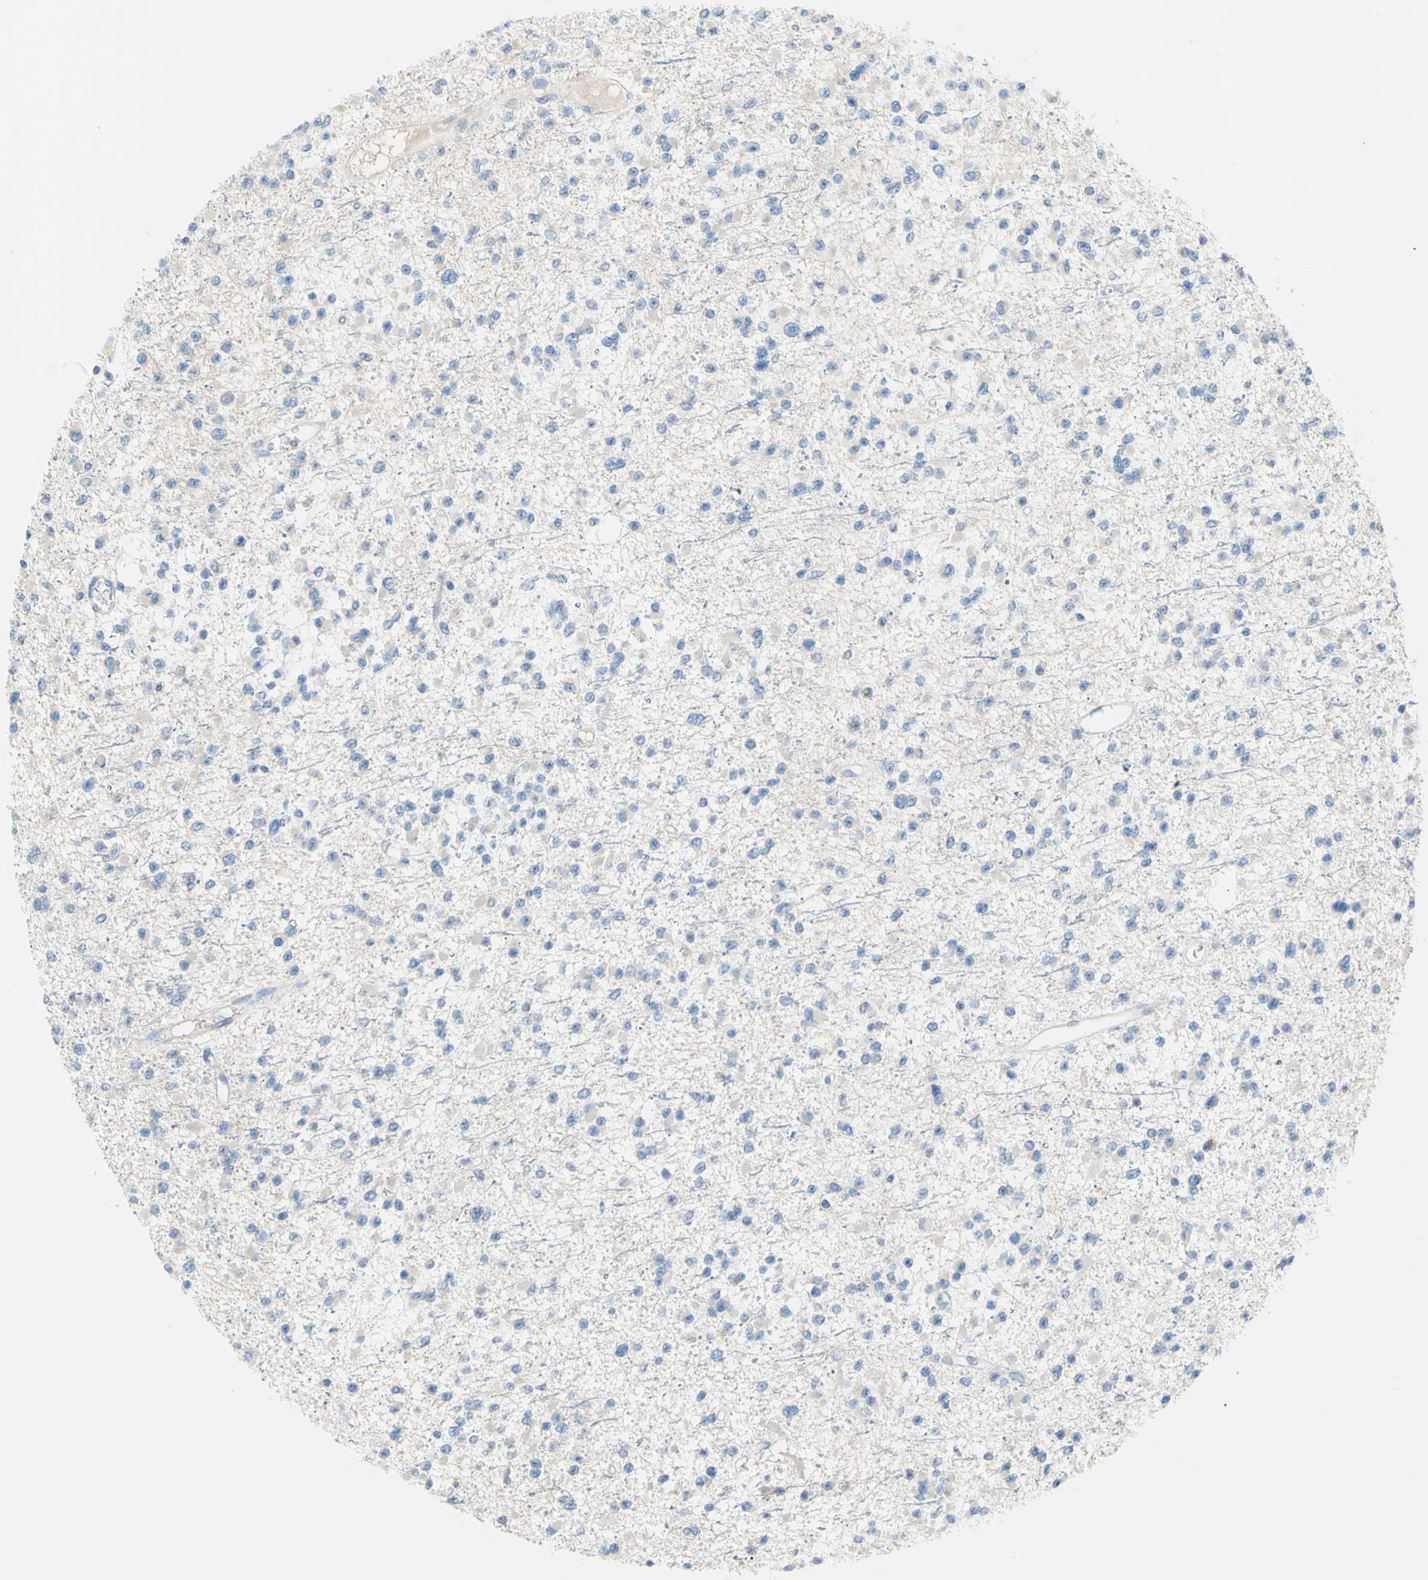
{"staining": {"intensity": "negative", "quantity": "none", "location": "none"}, "tissue": "glioma", "cell_type": "Tumor cells", "image_type": "cancer", "snomed": [{"axis": "morphology", "description": "Glioma, malignant, Low grade"}, {"axis": "topography", "description": "Brain"}], "caption": "An image of human malignant glioma (low-grade) is negative for staining in tumor cells.", "gene": "PRRG2", "patient": {"sex": "female", "age": 22}}